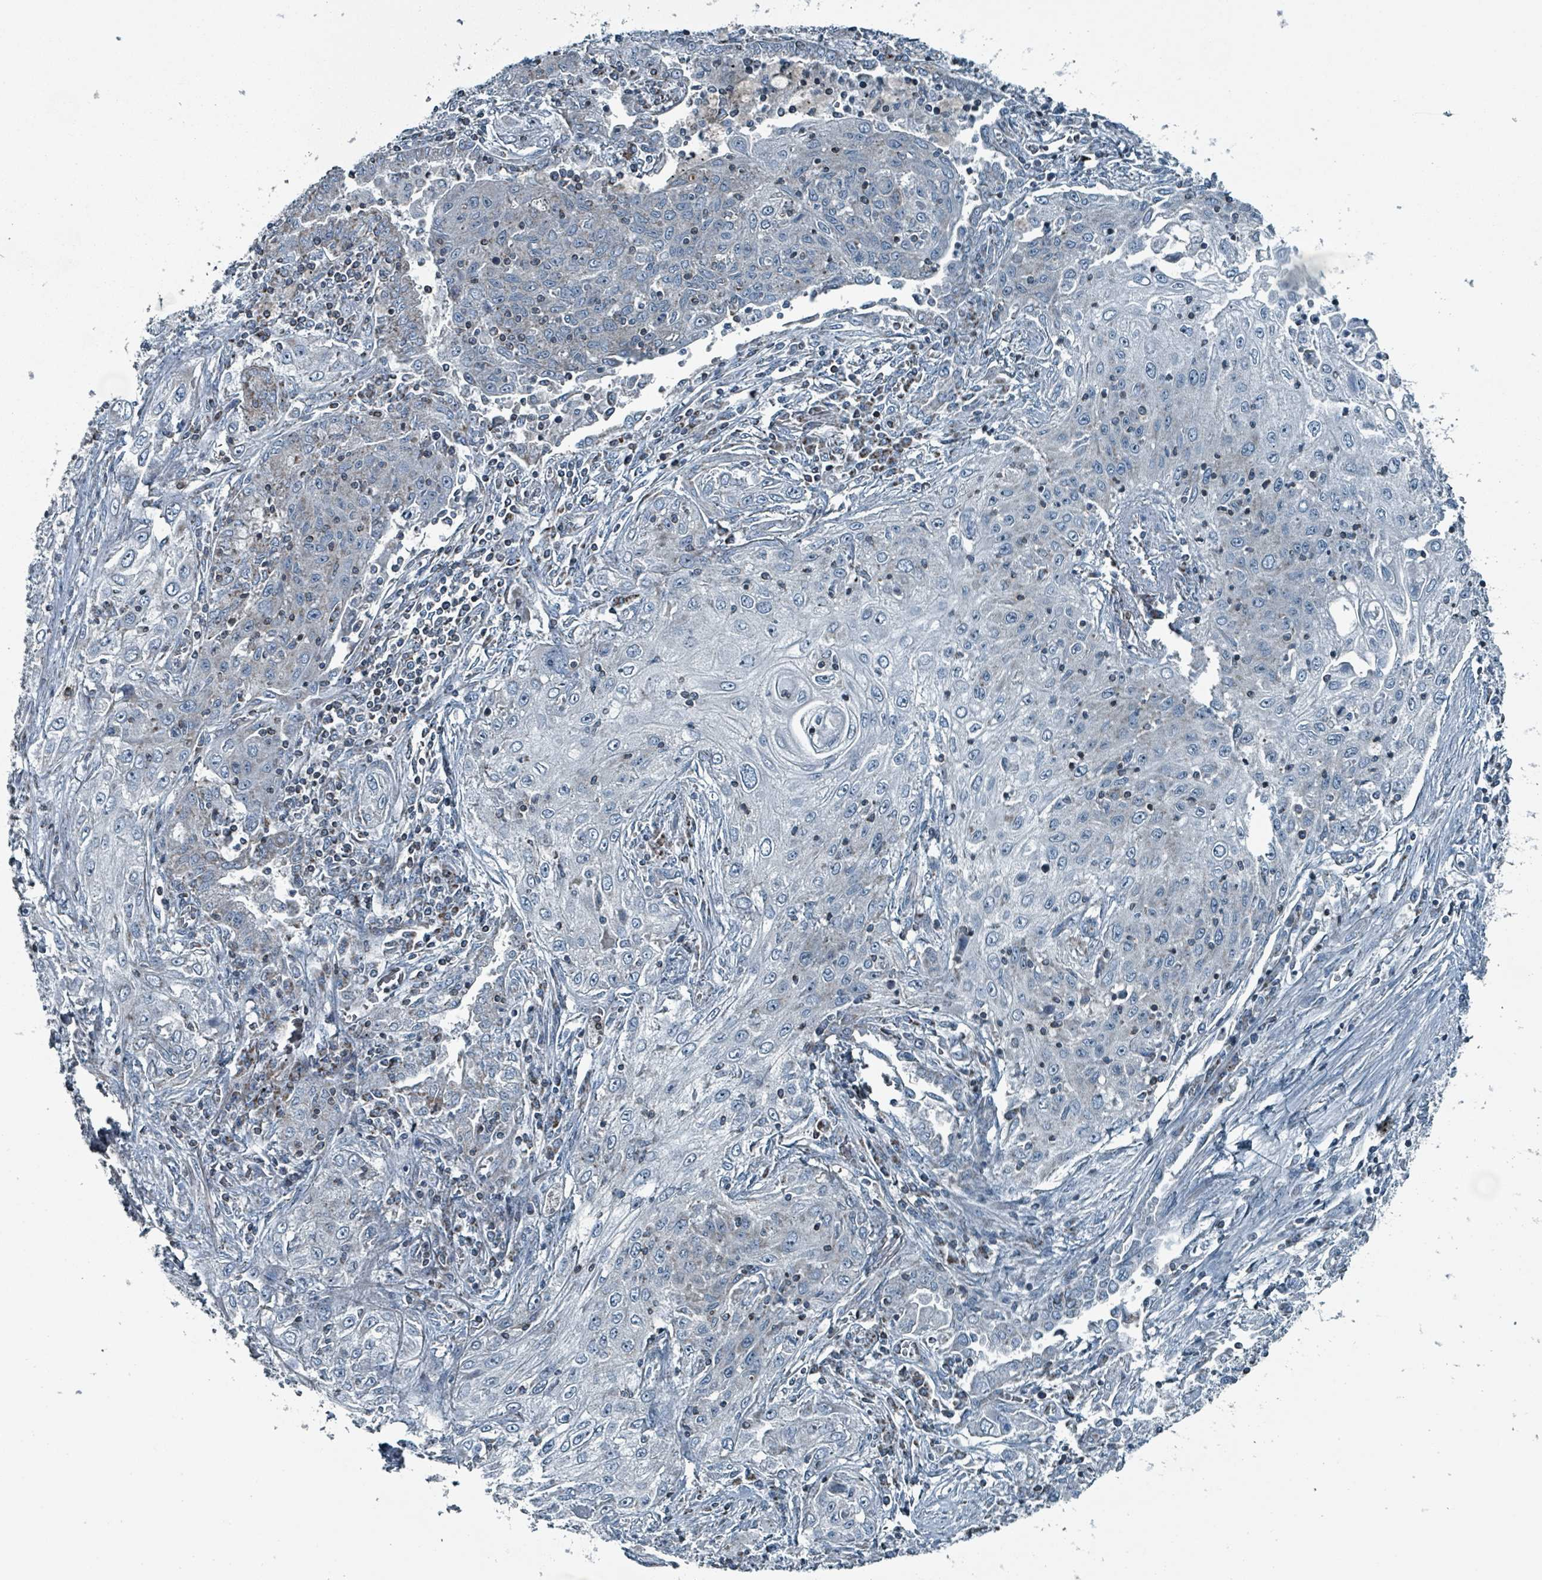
{"staining": {"intensity": "negative", "quantity": "none", "location": "none"}, "tissue": "lung cancer", "cell_type": "Tumor cells", "image_type": "cancer", "snomed": [{"axis": "morphology", "description": "Squamous cell carcinoma, NOS"}, {"axis": "topography", "description": "Lung"}], "caption": "Tumor cells are negative for protein expression in human lung squamous cell carcinoma.", "gene": "ABHD18", "patient": {"sex": "female", "age": 69}}